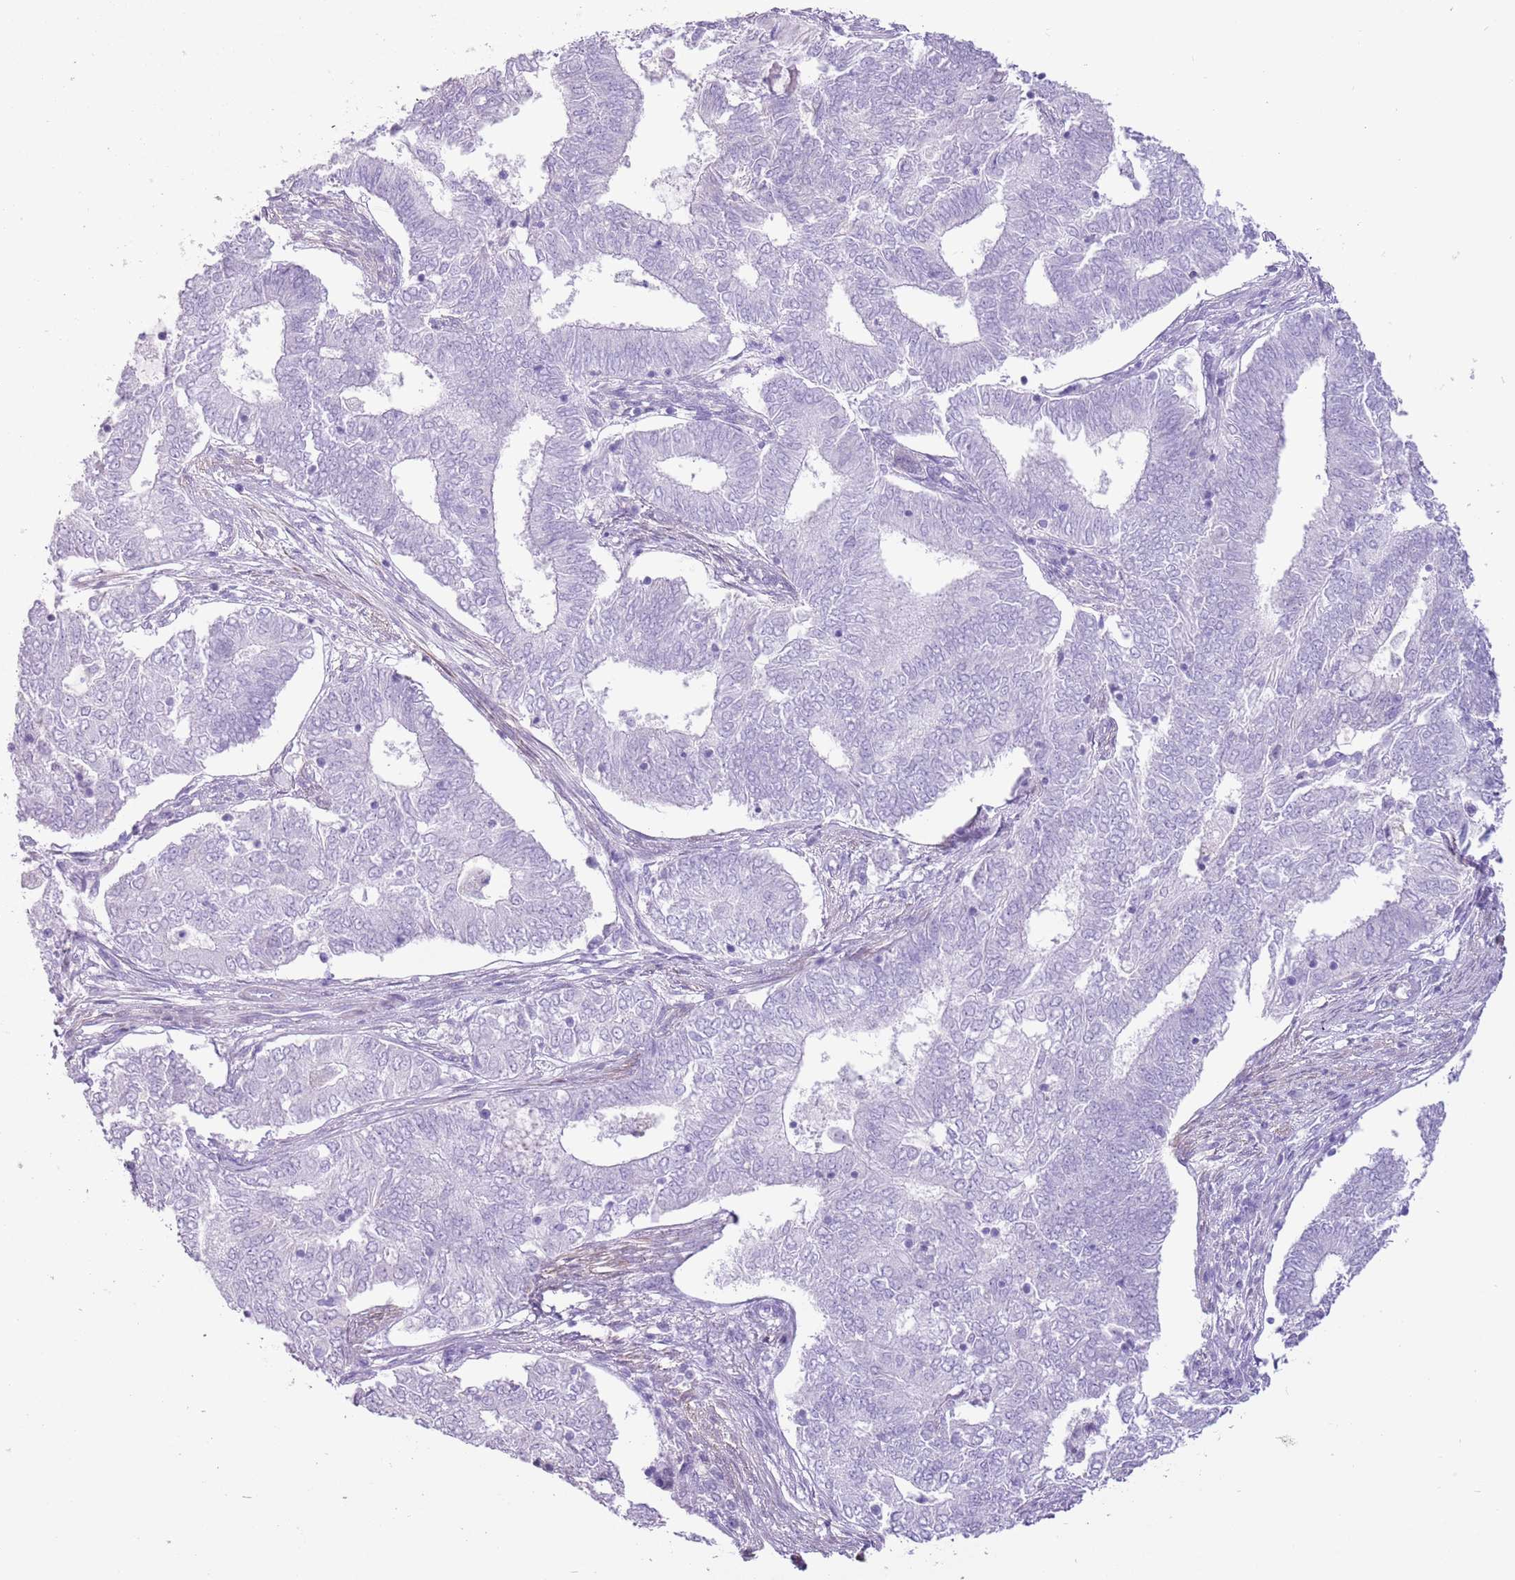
{"staining": {"intensity": "negative", "quantity": "none", "location": "none"}, "tissue": "endometrial cancer", "cell_type": "Tumor cells", "image_type": "cancer", "snomed": [{"axis": "morphology", "description": "Adenocarcinoma, NOS"}, {"axis": "topography", "description": "Endometrium"}], "caption": "A micrograph of endometrial adenocarcinoma stained for a protein shows no brown staining in tumor cells.", "gene": "SLC7A14", "patient": {"sex": "female", "age": 62}}